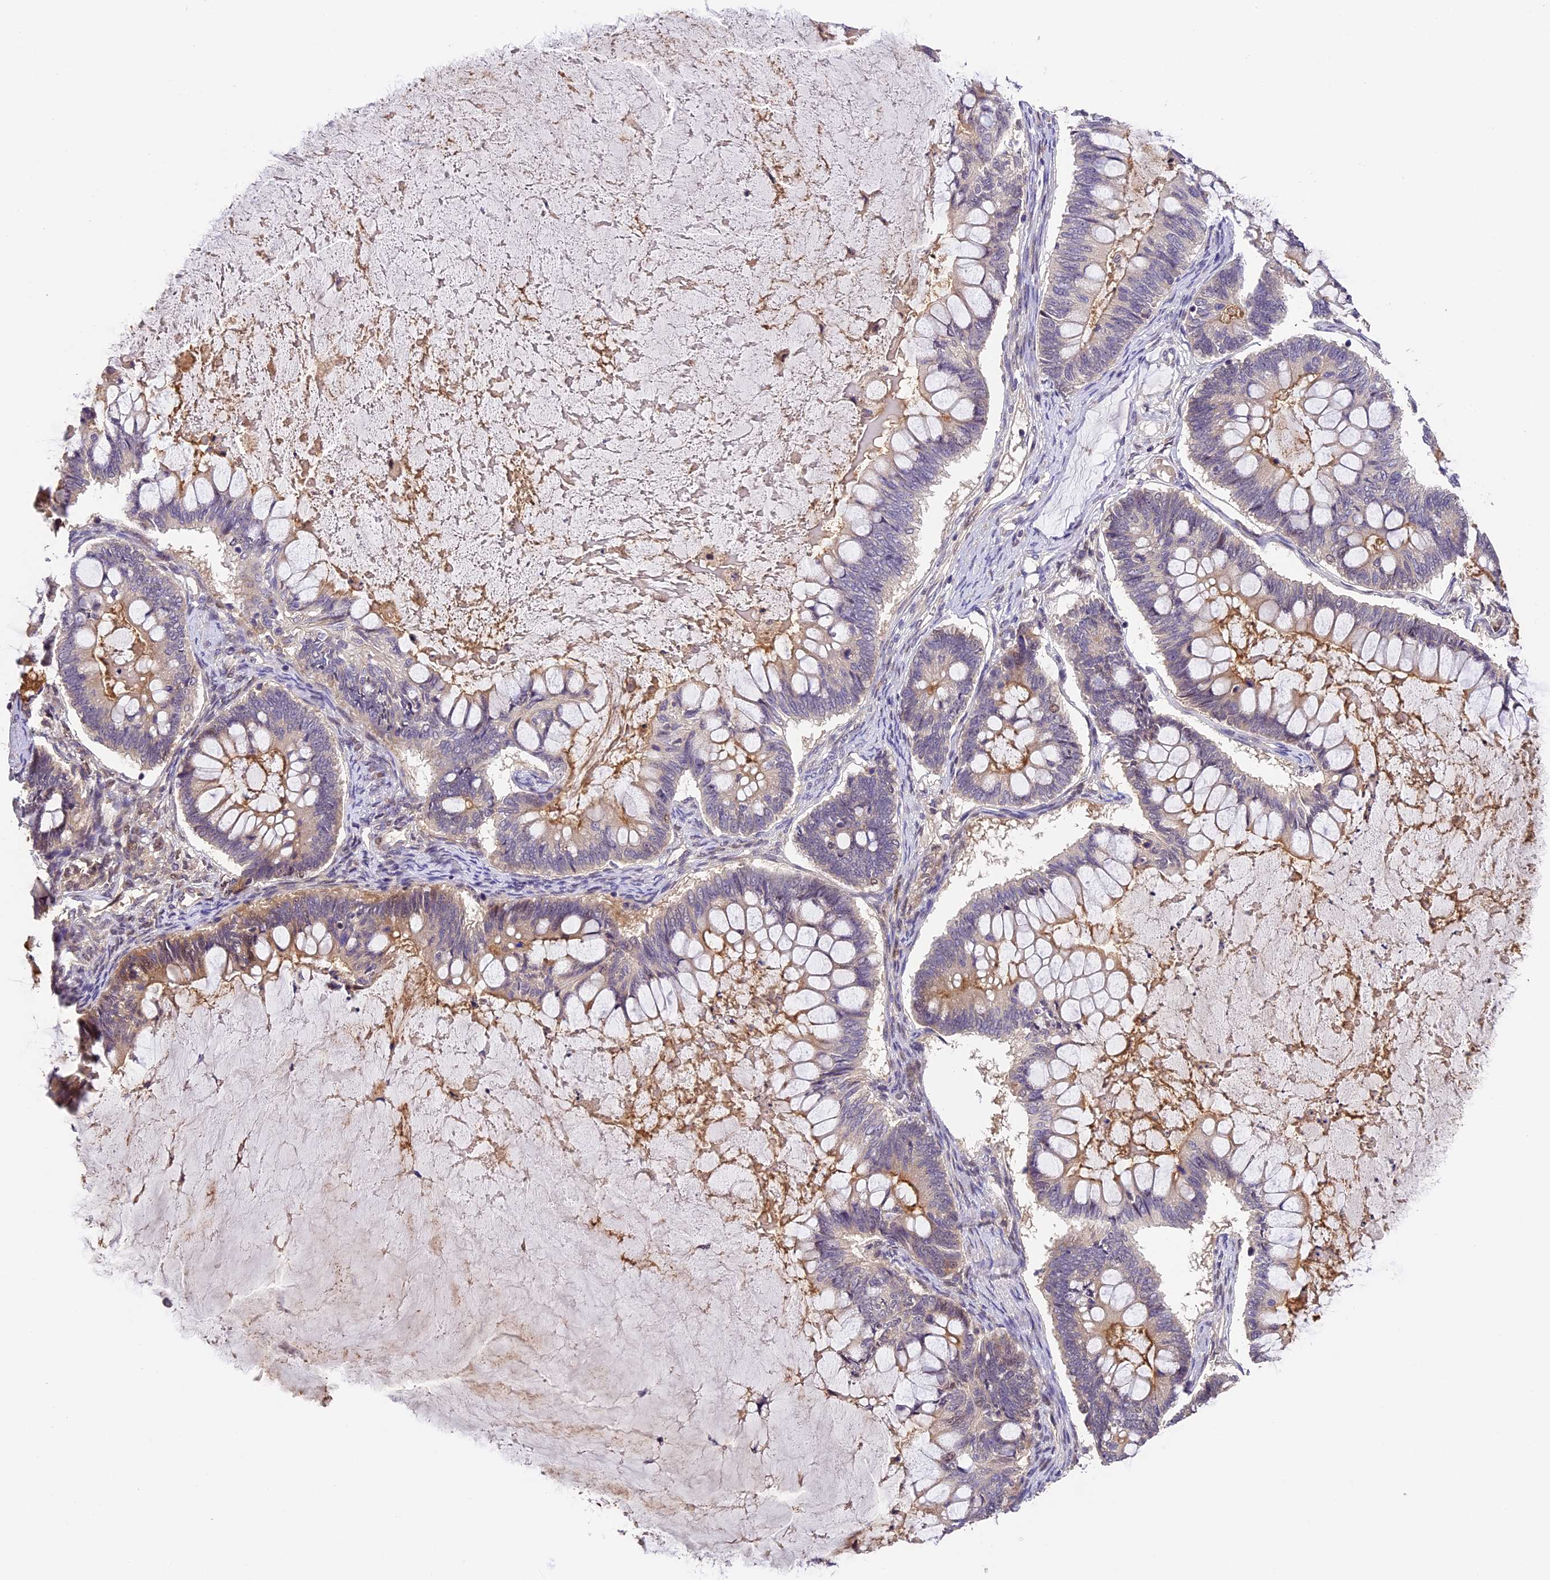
{"staining": {"intensity": "weak", "quantity": "<25%", "location": "cytoplasmic/membranous"}, "tissue": "ovarian cancer", "cell_type": "Tumor cells", "image_type": "cancer", "snomed": [{"axis": "morphology", "description": "Cystadenocarcinoma, mucinous, NOS"}, {"axis": "topography", "description": "Ovary"}], "caption": "Immunohistochemistry histopathology image of neoplastic tissue: ovarian cancer stained with DAB (3,3'-diaminobenzidine) demonstrates no significant protein expression in tumor cells. The staining was performed using DAB to visualize the protein expression in brown, while the nuclei were stained in blue with hematoxylin (Magnification: 20x).", "gene": "DGKH", "patient": {"sex": "female", "age": 61}}